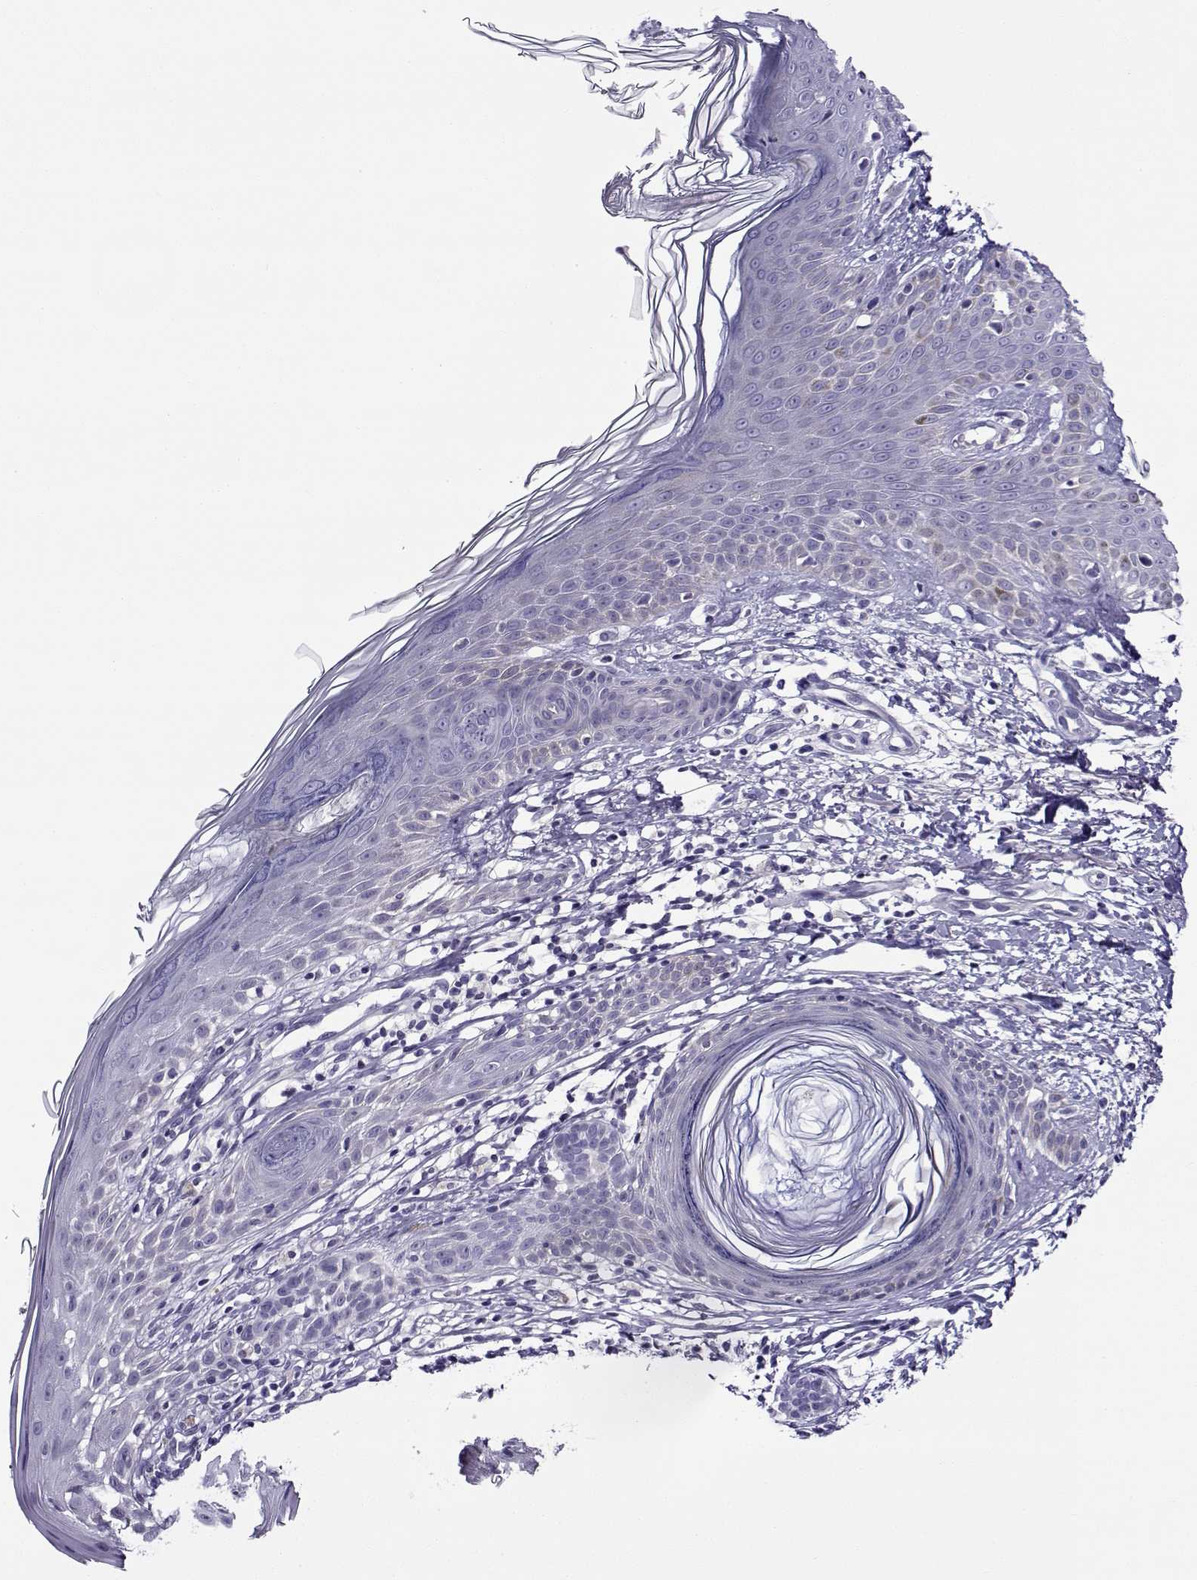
{"staining": {"intensity": "negative", "quantity": "none", "location": "none"}, "tissue": "skin cancer", "cell_type": "Tumor cells", "image_type": "cancer", "snomed": [{"axis": "morphology", "description": "Basal cell carcinoma"}, {"axis": "topography", "description": "Skin"}], "caption": "Photomicrograph shows no significant protein positivity in tumor cells of skin cancer.", "gene": "FEZF1", "patient": {"sex": "male", "age": 85}}